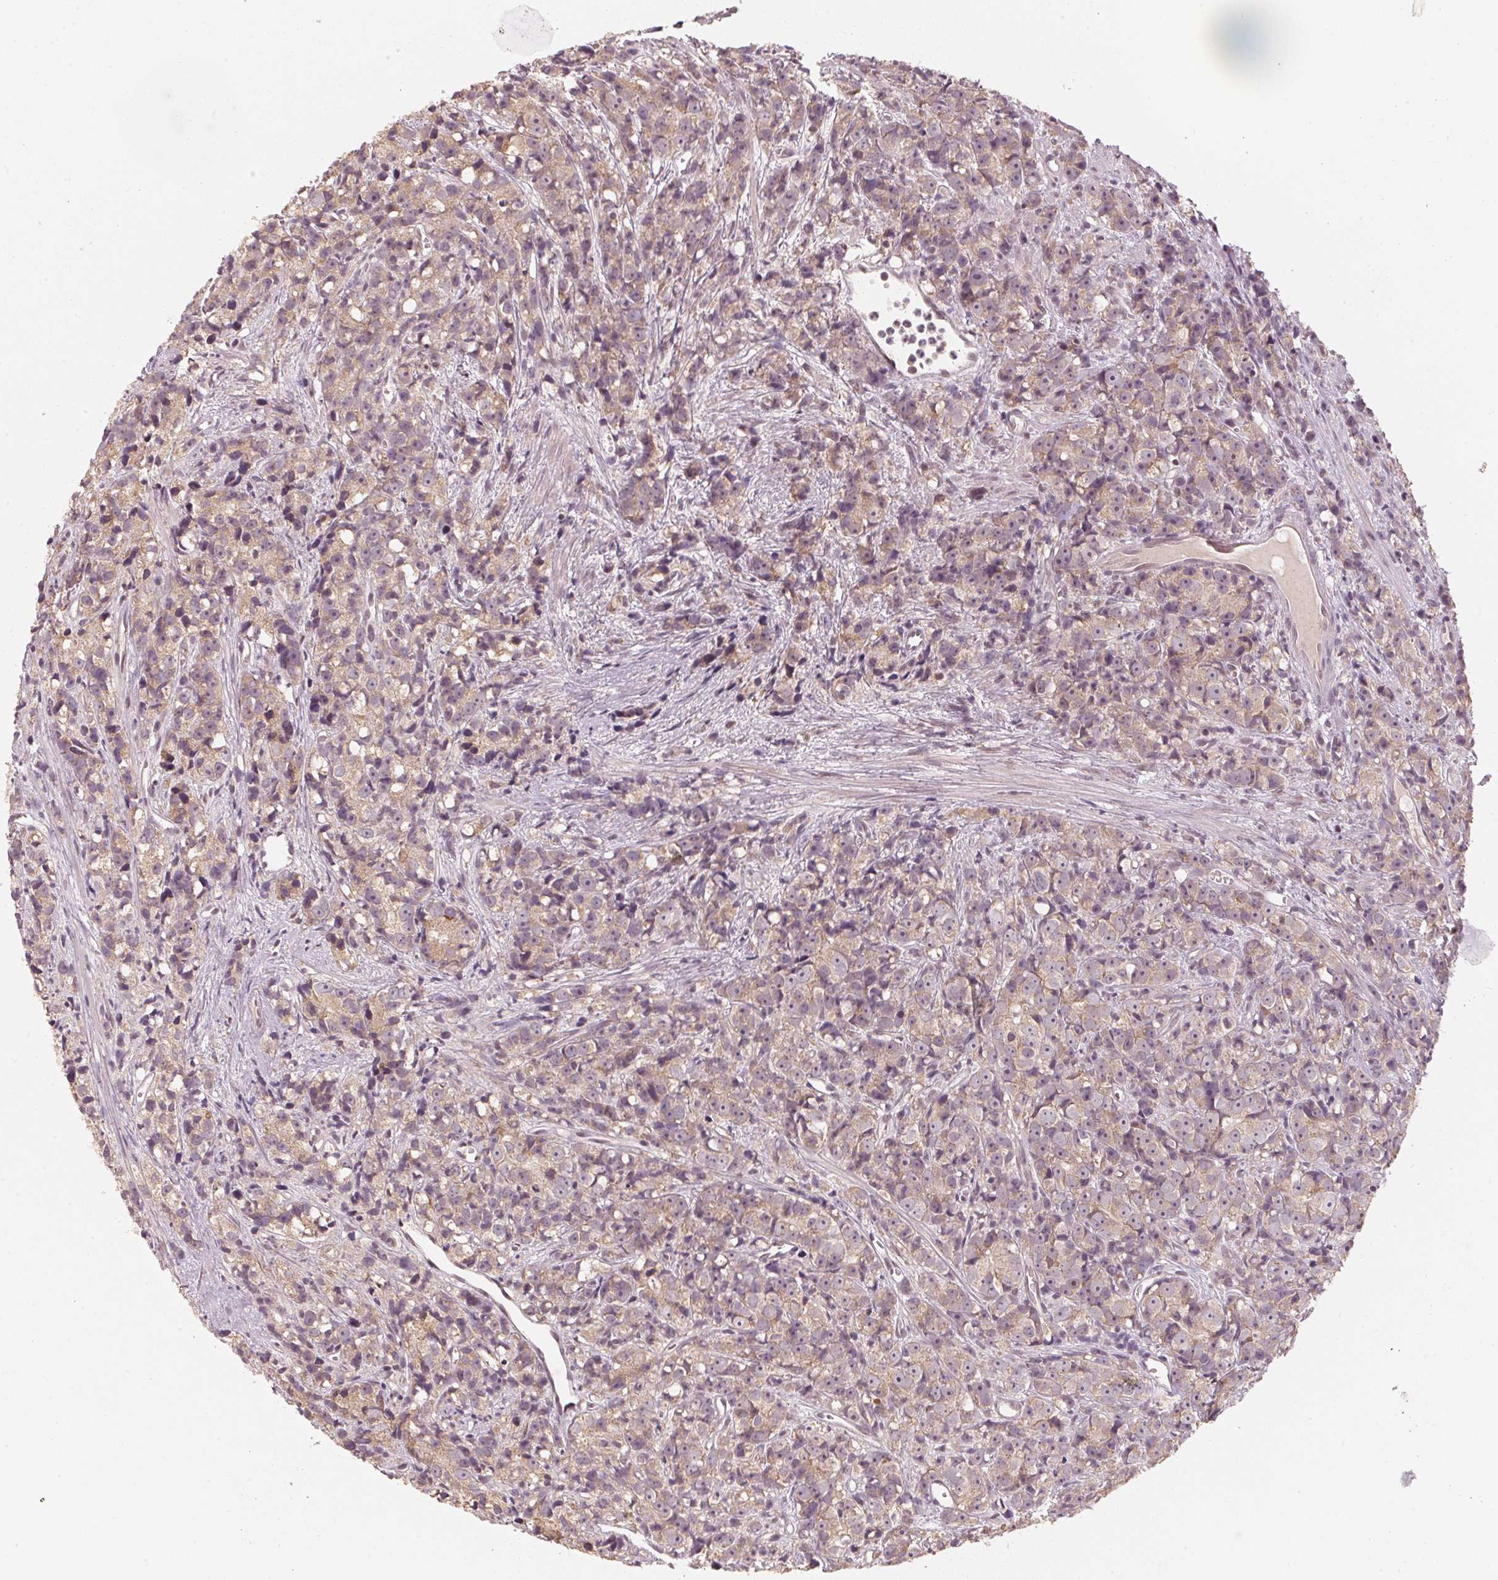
{"staining": {"intensity": "weak", "quantity": ">75%", "location": "cytoplasmic/membranous"}, "tissue": "prostate cancer", "cell_type": "Tumor cells", "image_type": "cancer", "snomed": [{"axis": "morphology", "description": "Adenocarcinoma, High grade"}, {"axis": "topography", "description": "Prostate"}], "caption": "Immunohistochemical staining of human prostate cancer demonstrates low levels of weak cytoplasmic/membranous protein staining in about >75% of tumor cells. (DAB IHC with brightfield microscopy, high magnification).", "gene": "C2orf73", "patient": {"sex": "male", "age": 77}}